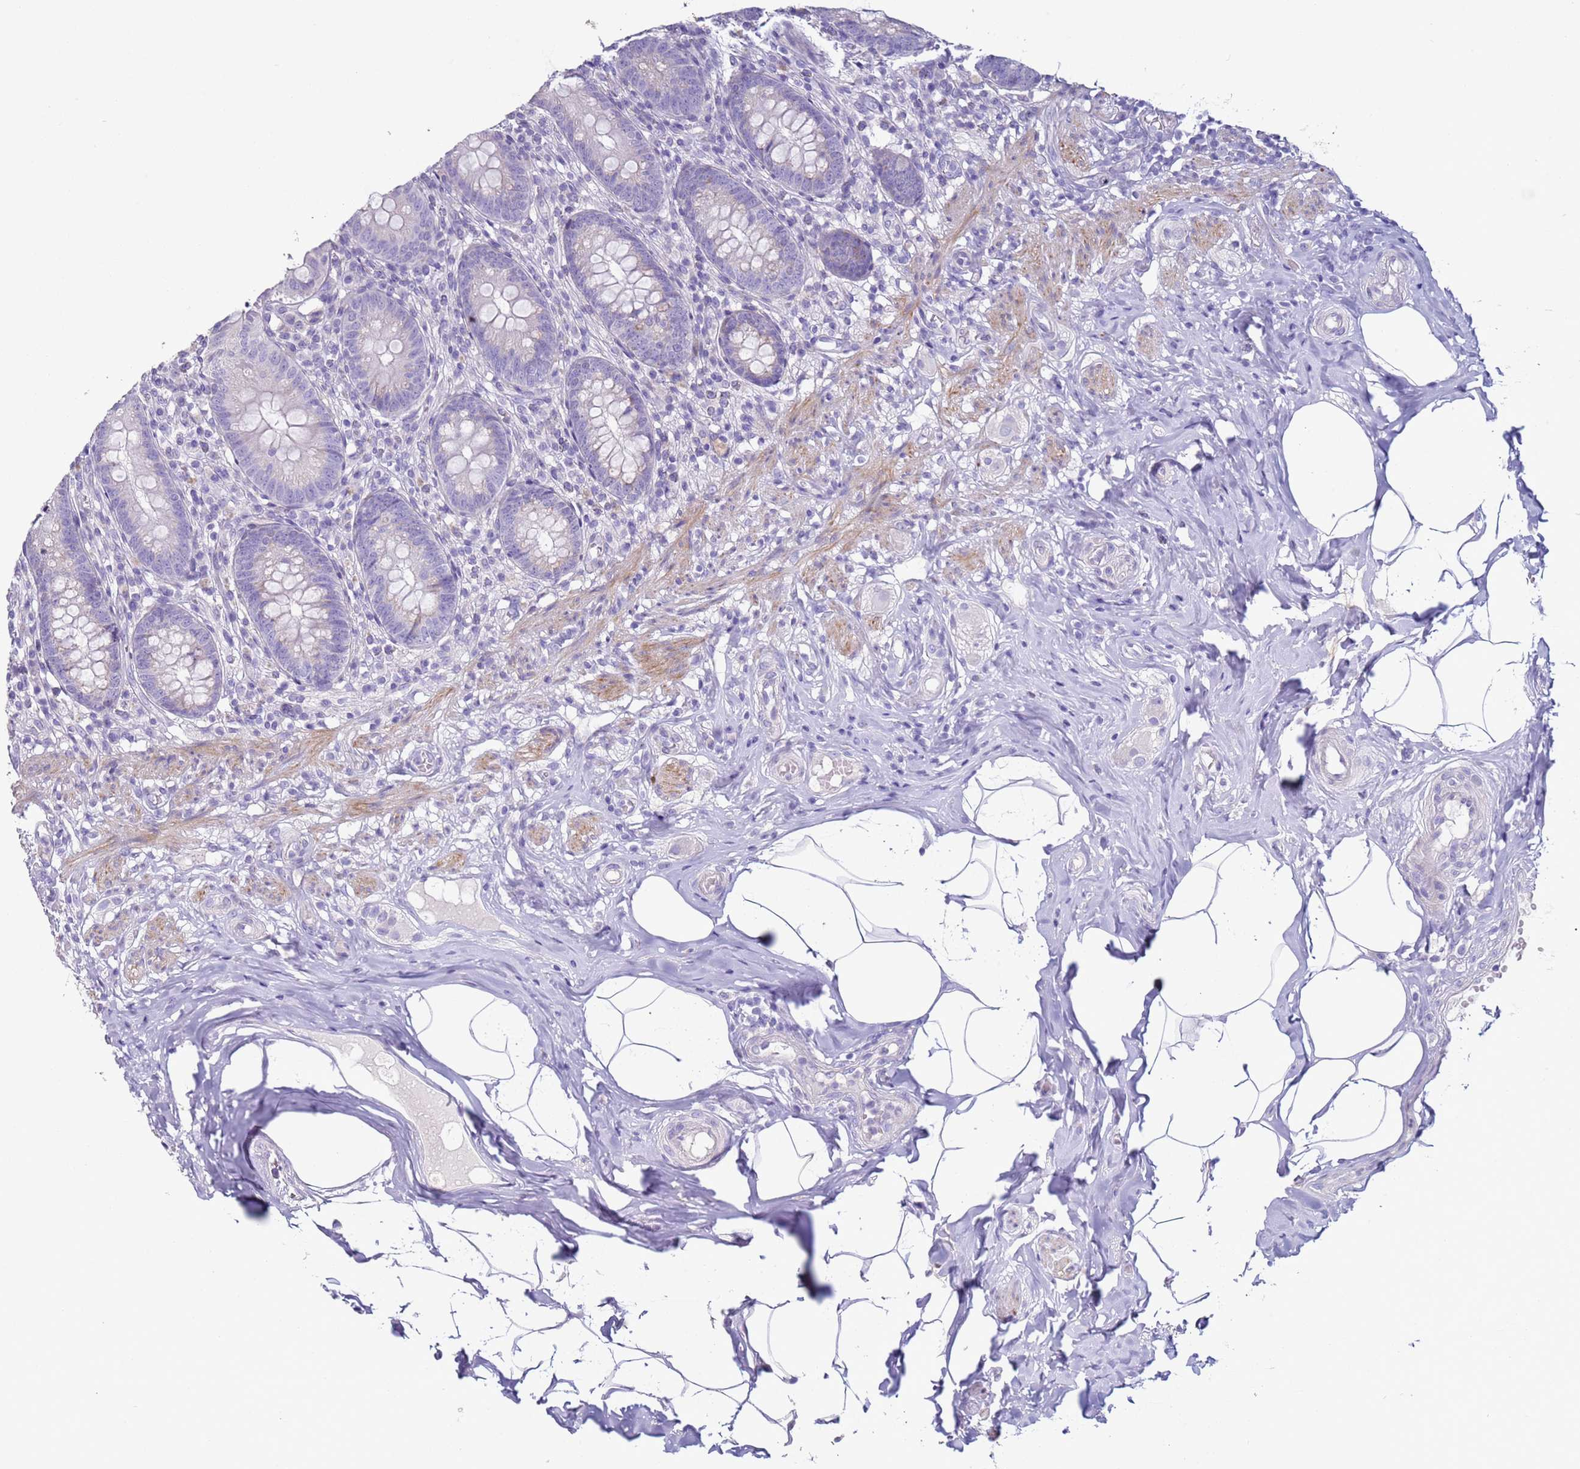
{"staining": {"intensity": "negative", "quantity": "none", "location": "none"}, "tissue": "appendix", "cell_type": "Glandular cells", "image_type": "normal", "snomed": [{"axis": "morphology", "description": "Normal tissue, NOS"}, {"axis": "topography", "description": "Appendix"}], "caption": "Protein analysis of benign appendix exhibits no significant positivity in glandular cells. (Brightfield microscopy of DAB (3,3'-diaminobenzidine) immunohistochemistry at high magnification).", "gene": "NPAP1", "patient": {"sex": "male", "age": 55}}